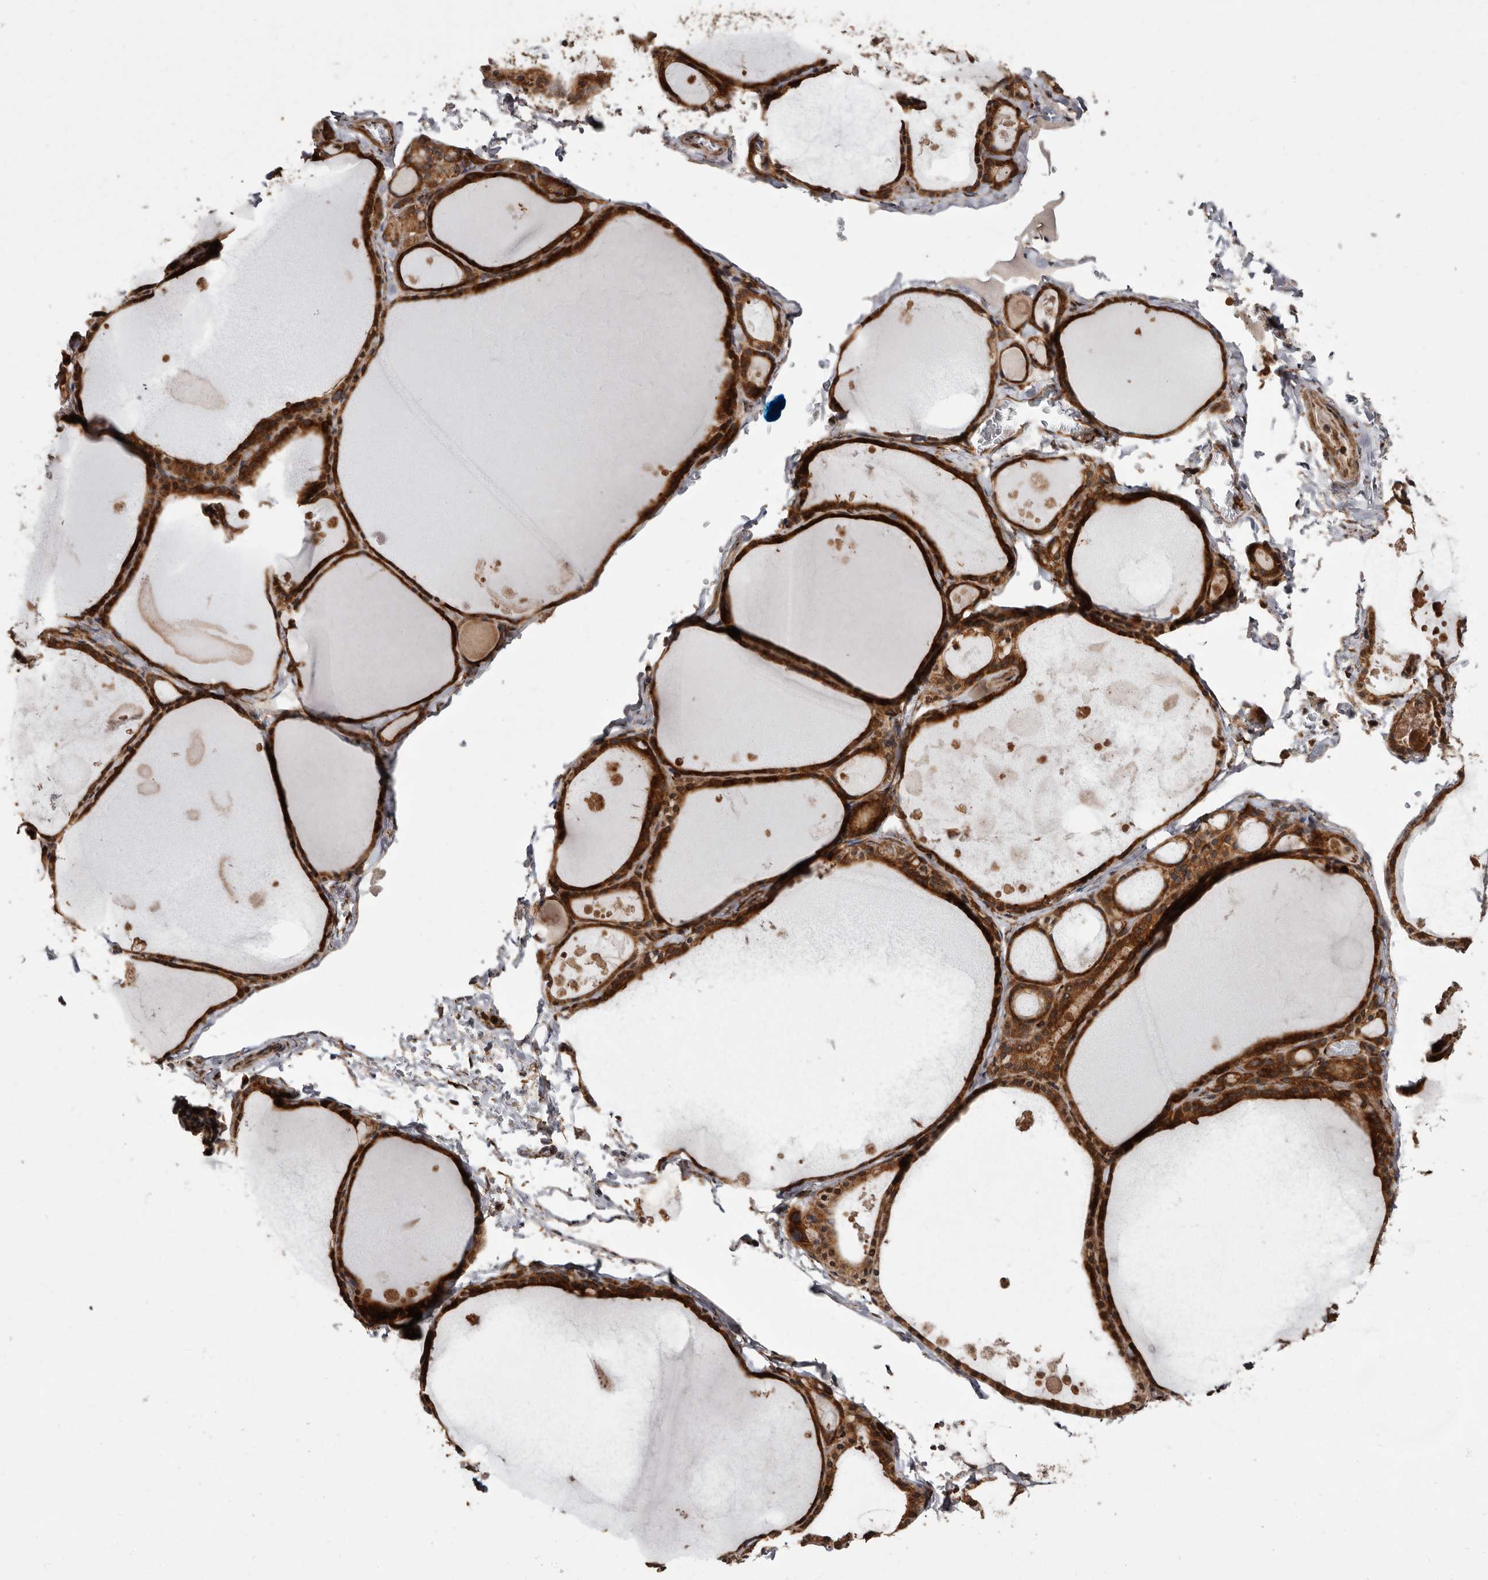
{"staining": {"intensity": "strong", "quantity": ">75%", "location": "cytoplasmic/membranous"}, "tissue": "thyroid gland", "cell_type": "Glandular cells", "image_type": "normal", "snomed": [{"axis": "morphology", "description": "Normal tissue, NOS"}, {"axis": "topography", "description": "Thyroid gland"}], "caption": "IHC (DAB) staining of unremarkable thyroid gland displays strong cytoplasmic/membranous protein staining in approximately >75% of glandular cells. Nuclei are stained in blue.", "gene": "FLAD1", "patient": {"sex": "male", "age": 56}}